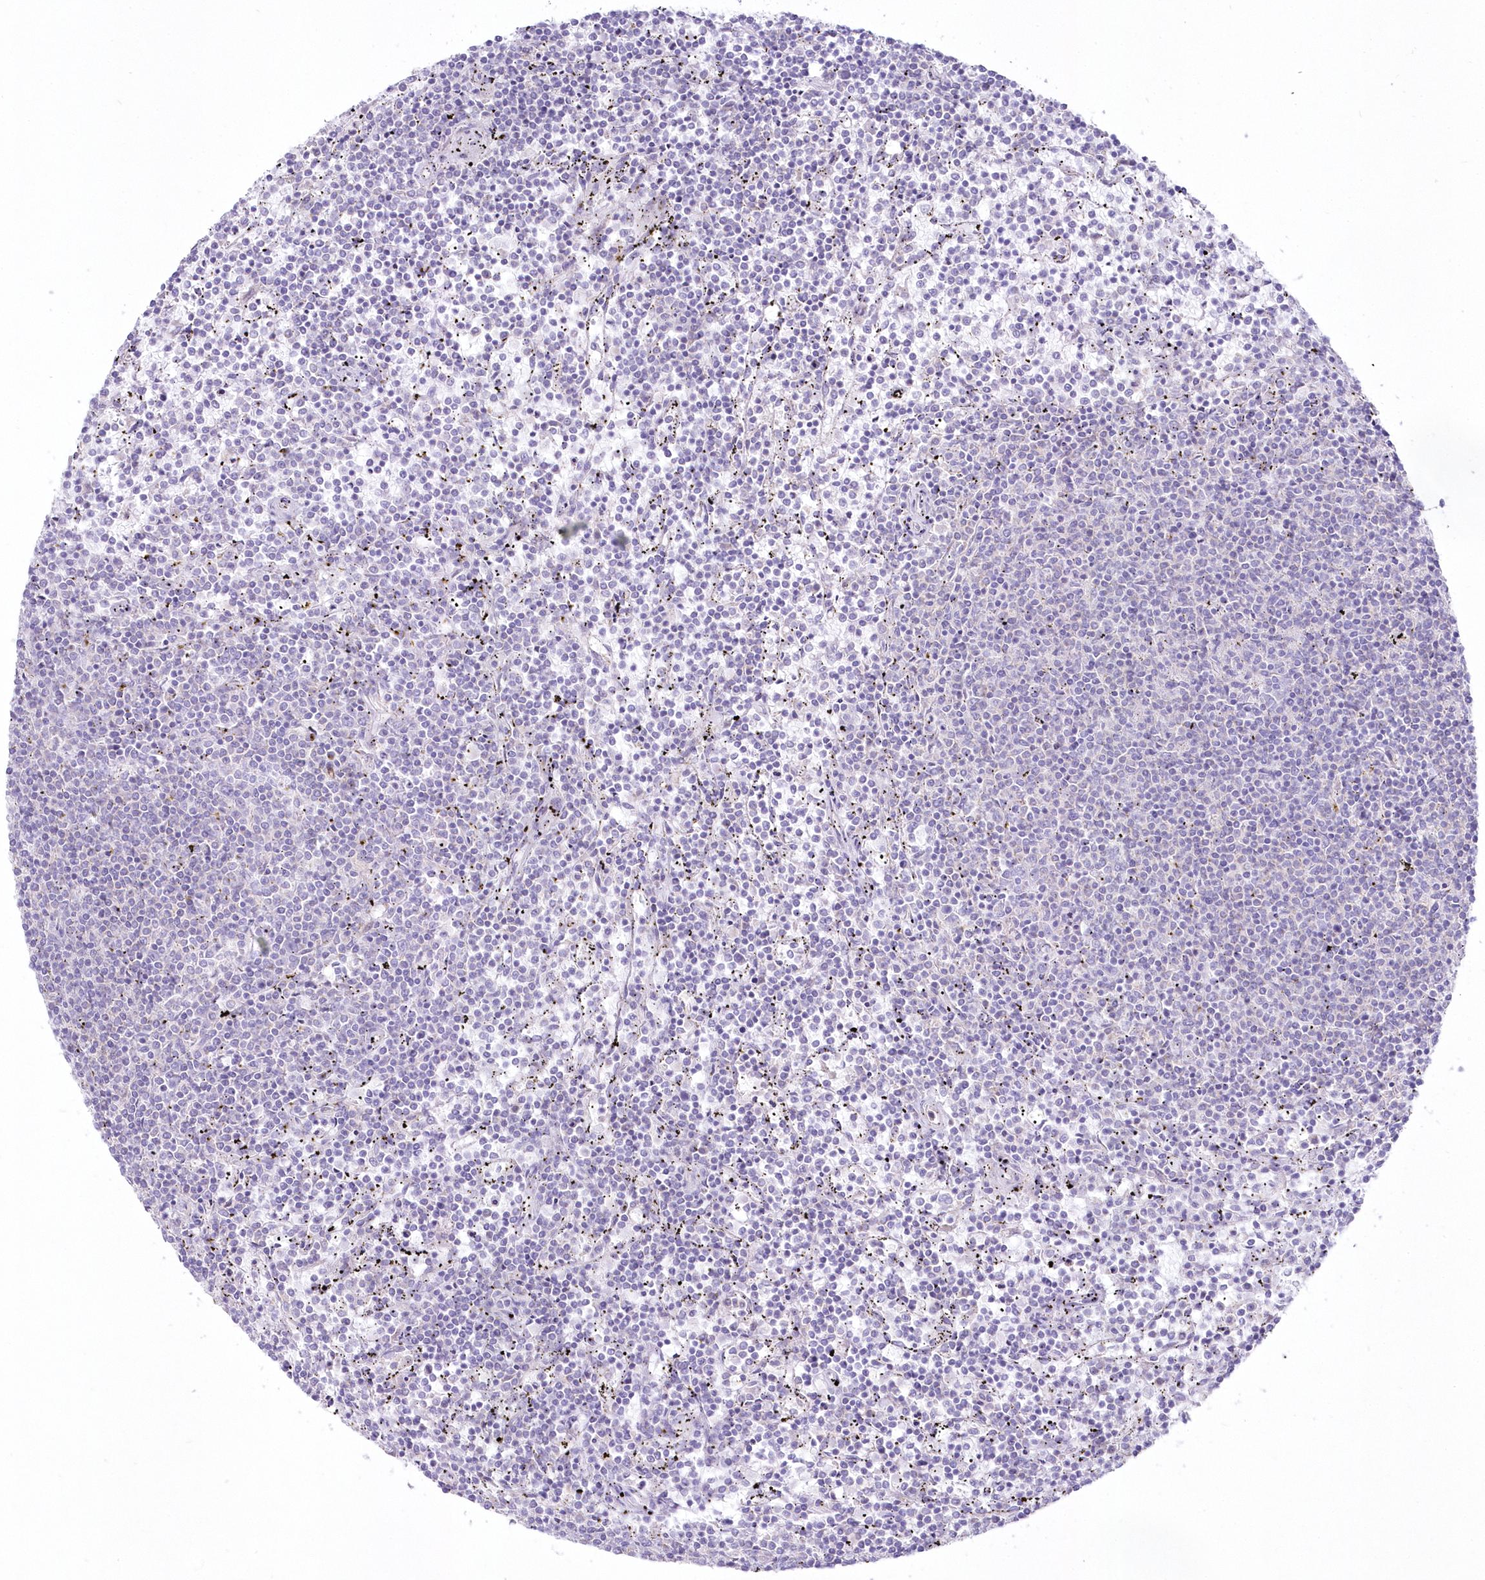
{"staining": {"intensity": "negative", "quantity": "none", "location": "none"}, "tissue": "lymphoma", "cell_type": "Tumor cells", "image_type": "cancer", "snomed": [{"axis": "morphology", "description": "Malignant lymphoma, non-Hodgkin's type, Low grade"}, {"axis": "topography", "description": "Spleen"}], "caption": "A high-resolution photomicrograph shows IHC staining of malignant lymphoma, non-Hodgkin's type (low-grade), which shows no significant expression in tumor cells. (Stains: DAB immunohistochemistry with hematoxylin counter stain, Microscopy: brightfield microscopy at high magnification).", "gene": "ZNF843", "patient": {"sex": "female", "age": 50}}